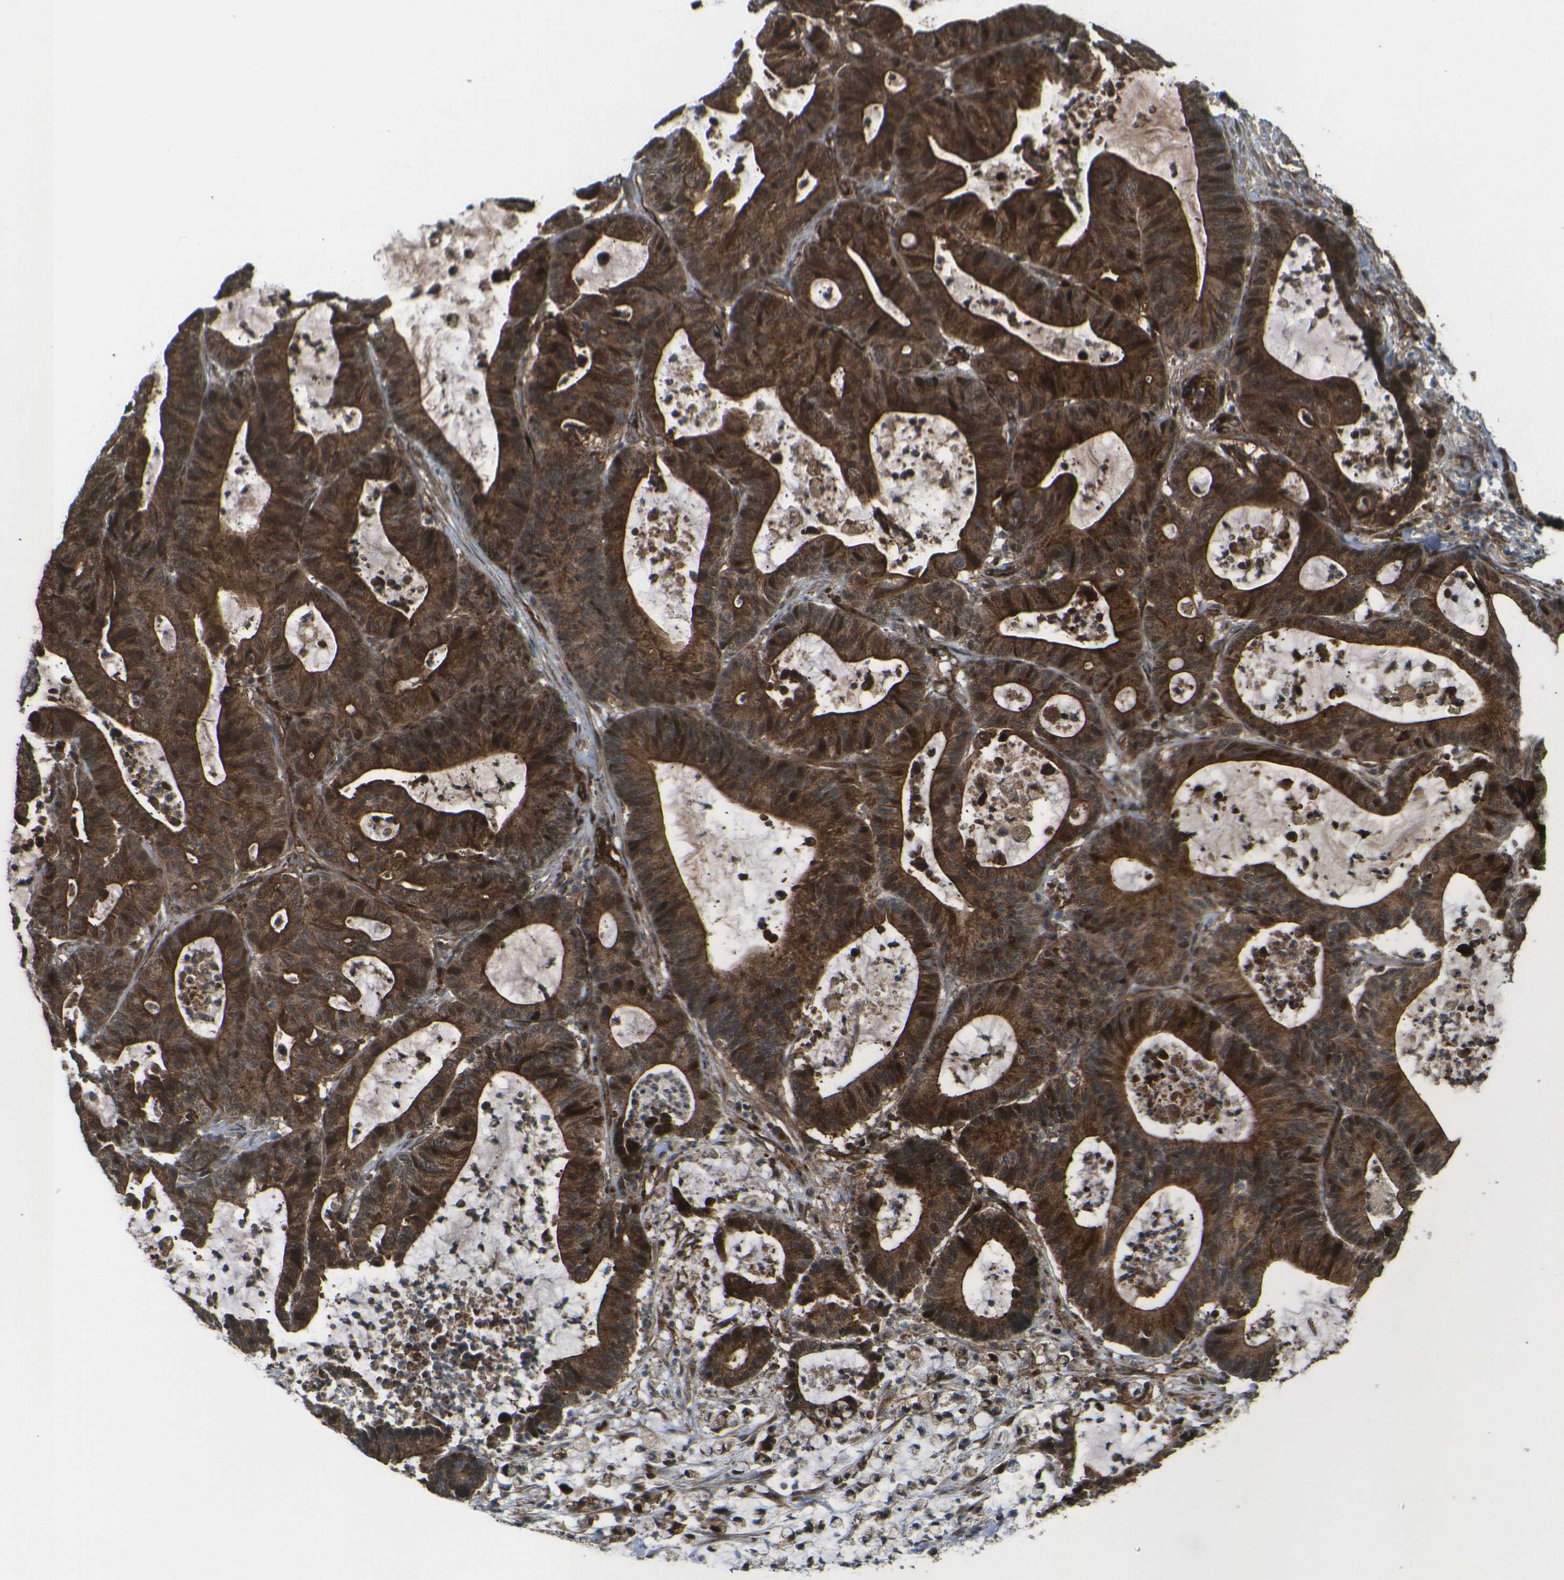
{"staining": {"intensity": "strong", "quantity": ">75%", "location": "cytoplasmic/membranous,nuclear"}, "tissue": "colorectal cancer", "cell_type": "Tumor cells", "image_type": "cancer", "snomed": [{"axis": "morphology", "description": "Adenocarcinoma, NOS"}, {"axis": "topography", "description": "Colon"}], "caption": "This image displays colorectal cancer stained with IHC to label a protein in brown. The cytoplasmic/membranous and nuclear of tumor cells show strong positivity for the protein. Nuclei are counter-stained blue.", "gene": "ECE1", "patient": {"sex": "female", "age": 84}}